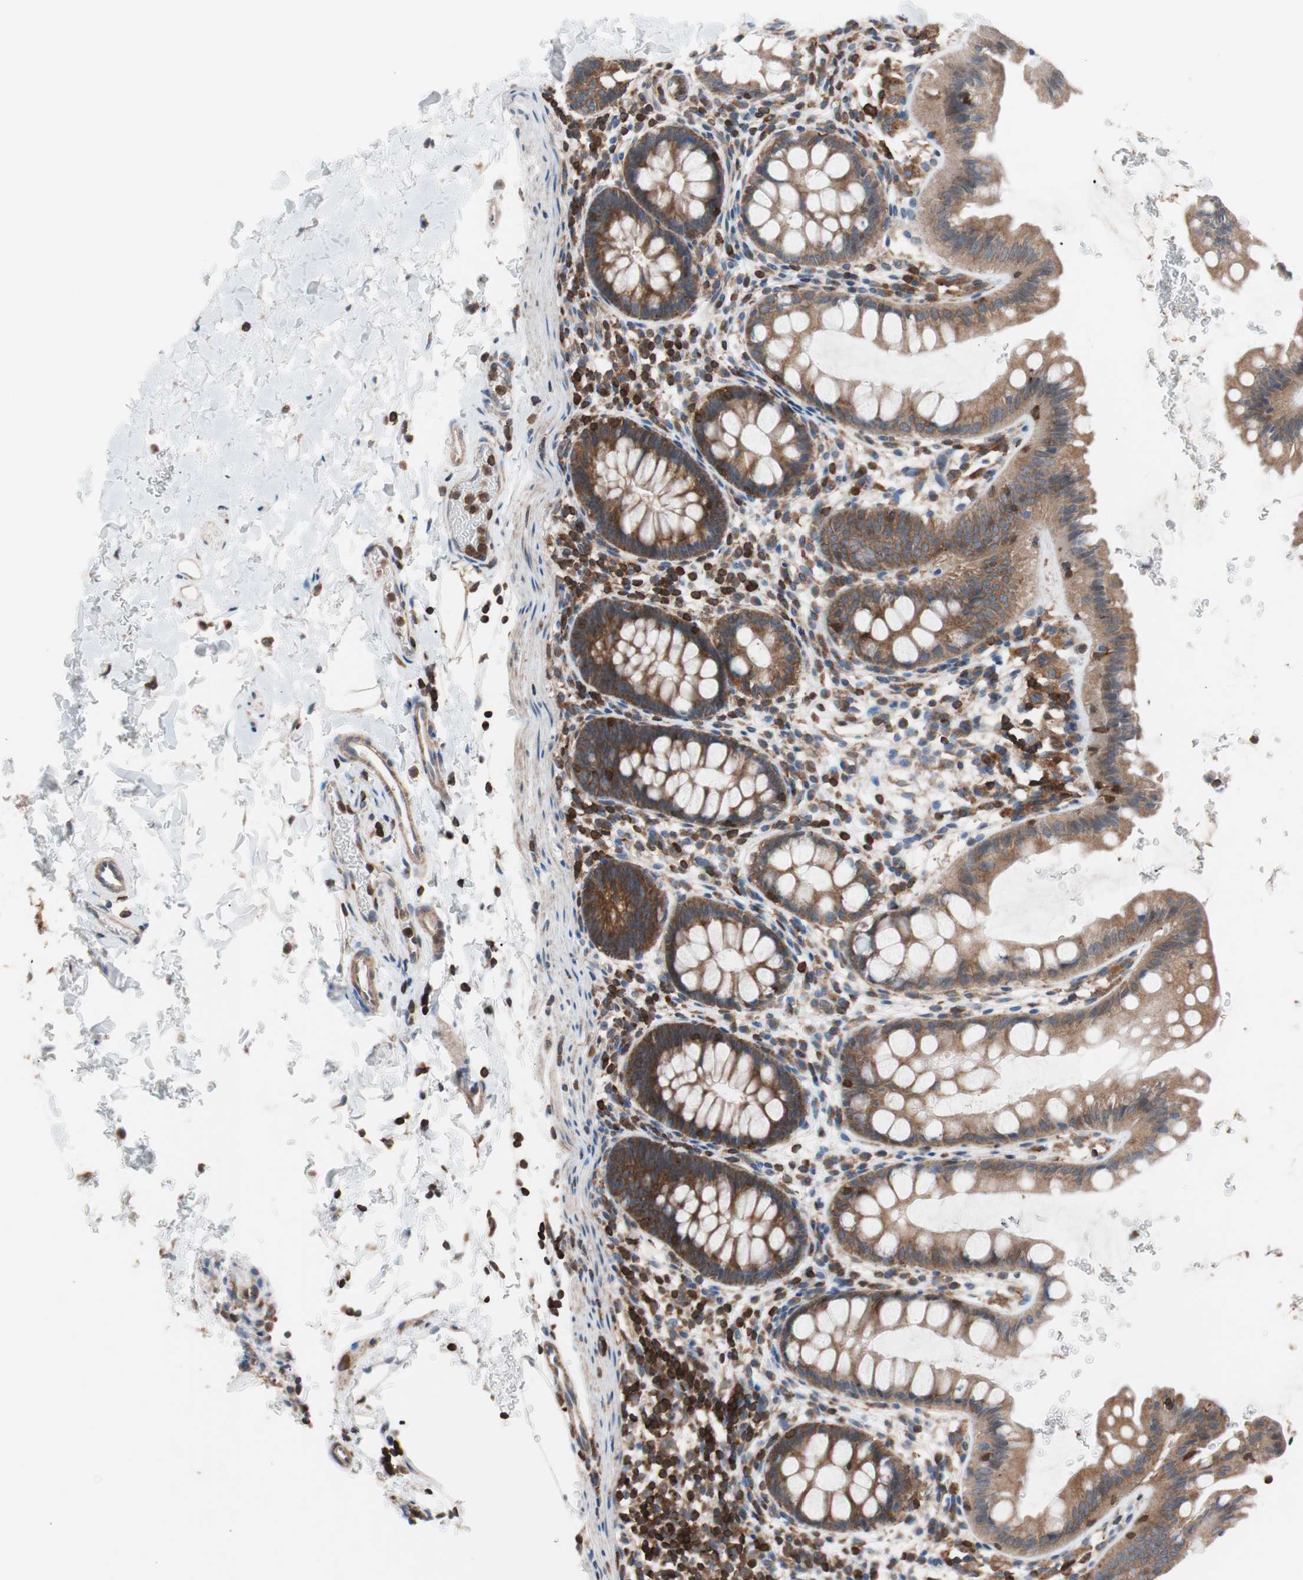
{"staining": {"intensity": "moderate", "quantity": ">75%", "location": "cytoplasmic/membranous"}, "tissue": "rectum", "cell_type": "Glandular cells", "image_type": "normal", "snomed": [{"axis": "morphology", "description": "Normal tissue, NOS"}, {"axis": "topography", "description": "Rectum"}], "caption": "Glandular cells exhibit moderate cytoplasmic/membranous staining in approximately >75% of cells in normal rectum. (DAB (3,3'-diaminobenzidine) = brown stain, brightfield microscopy at high magnification).", "gene": "PIK3R1", "patient": {"sex": "female", "age": 24}}